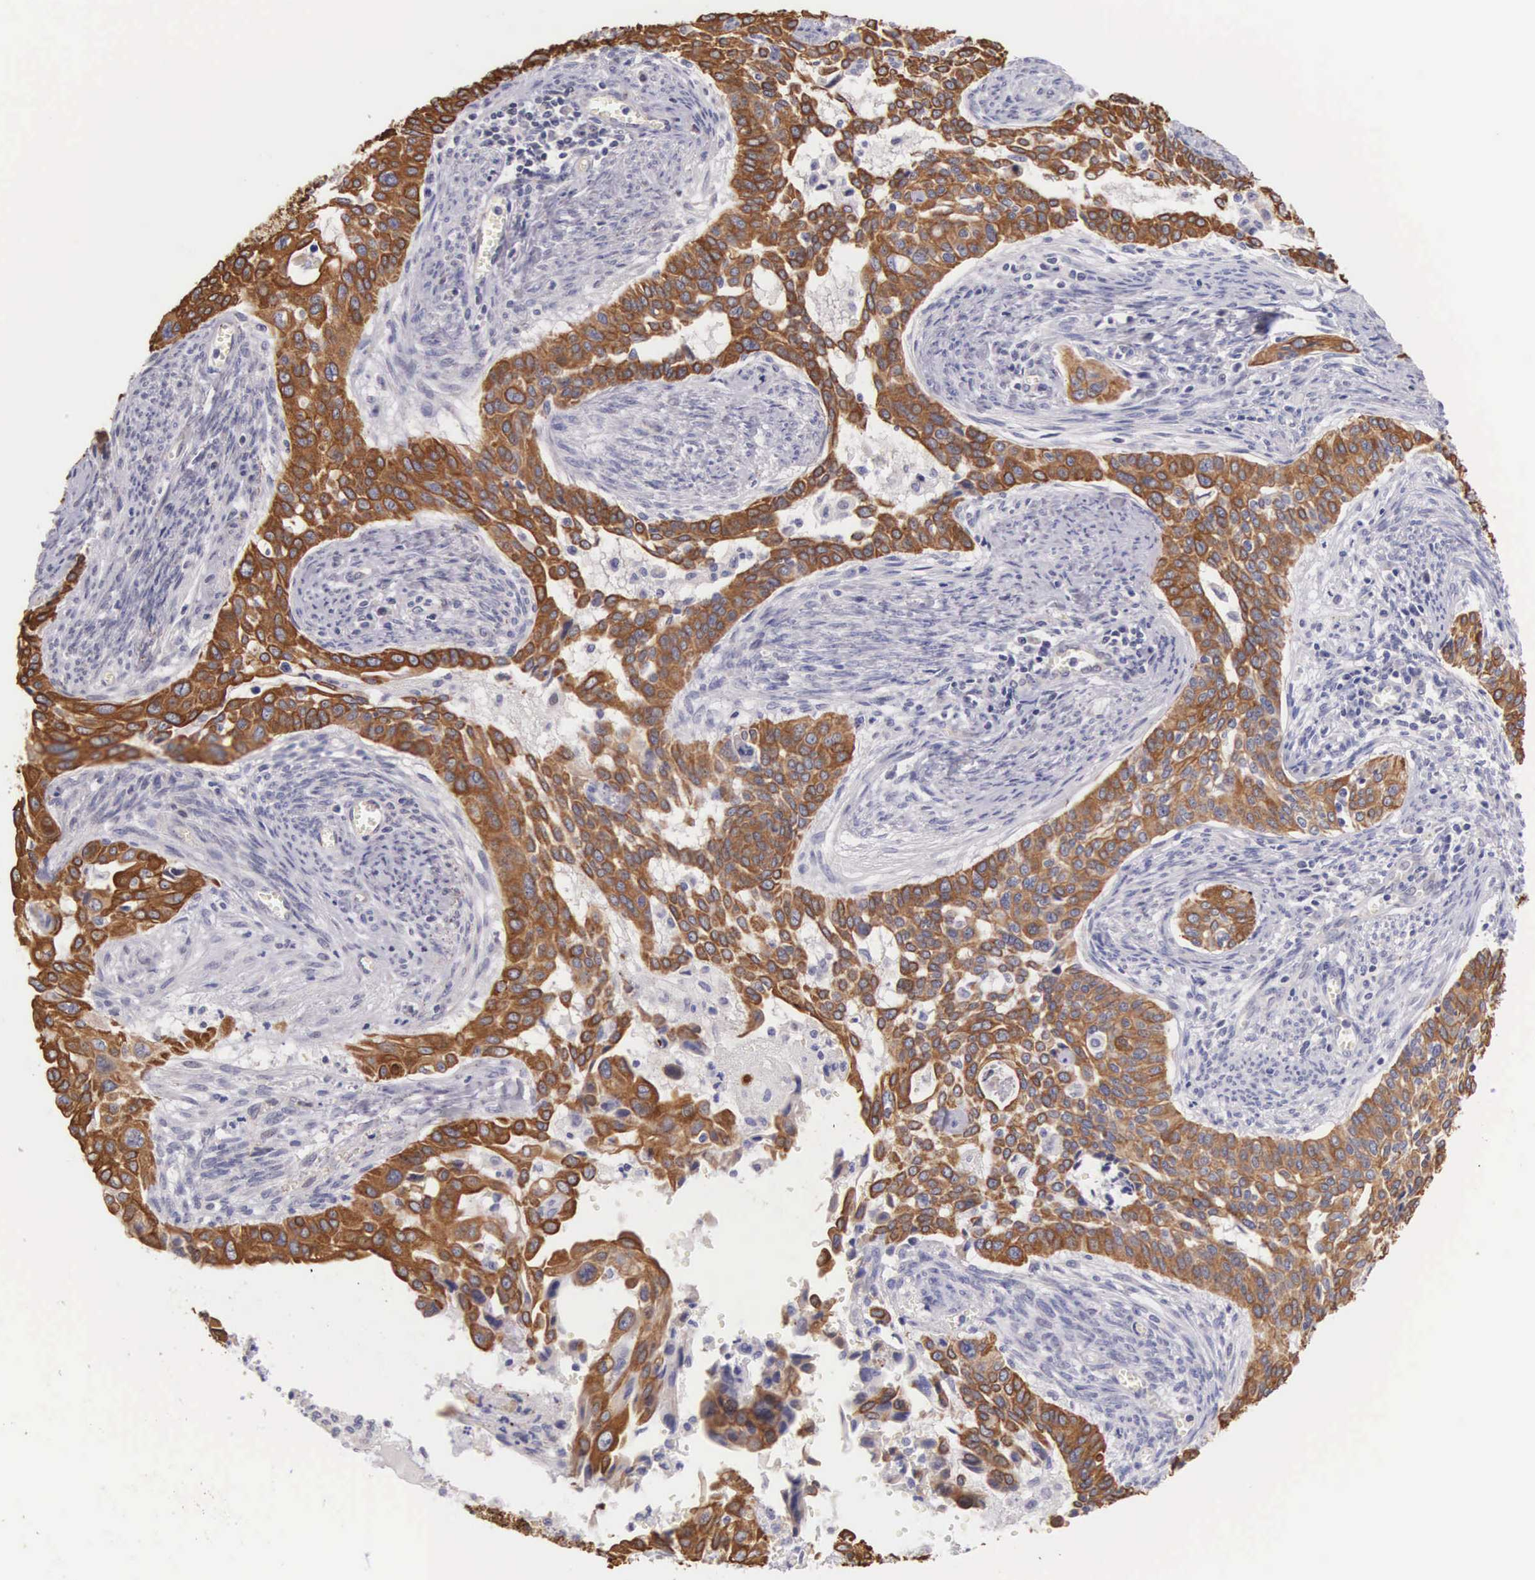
{"staining": {"intensity": "strong", "quantity": ">75%", "location": "cytoplasmic/membranous"}, "tissue": "cervical cancer", "cell_type": "Tumor cells", "image_type": "cancer", "snomed": [{"axis": "morphology", "description": "Squamous cell carcinoma, NOS"}, {"axis": "topography", "description": "Cervix"}], "caption": "Squamous cell carcinoma (cervical) stained with IHC exhibits strong cytoplasmic/membranous staining in about >75% of tumor cells.", "gene": "PIR", "patient": {"sex": "female", "age": 34}}